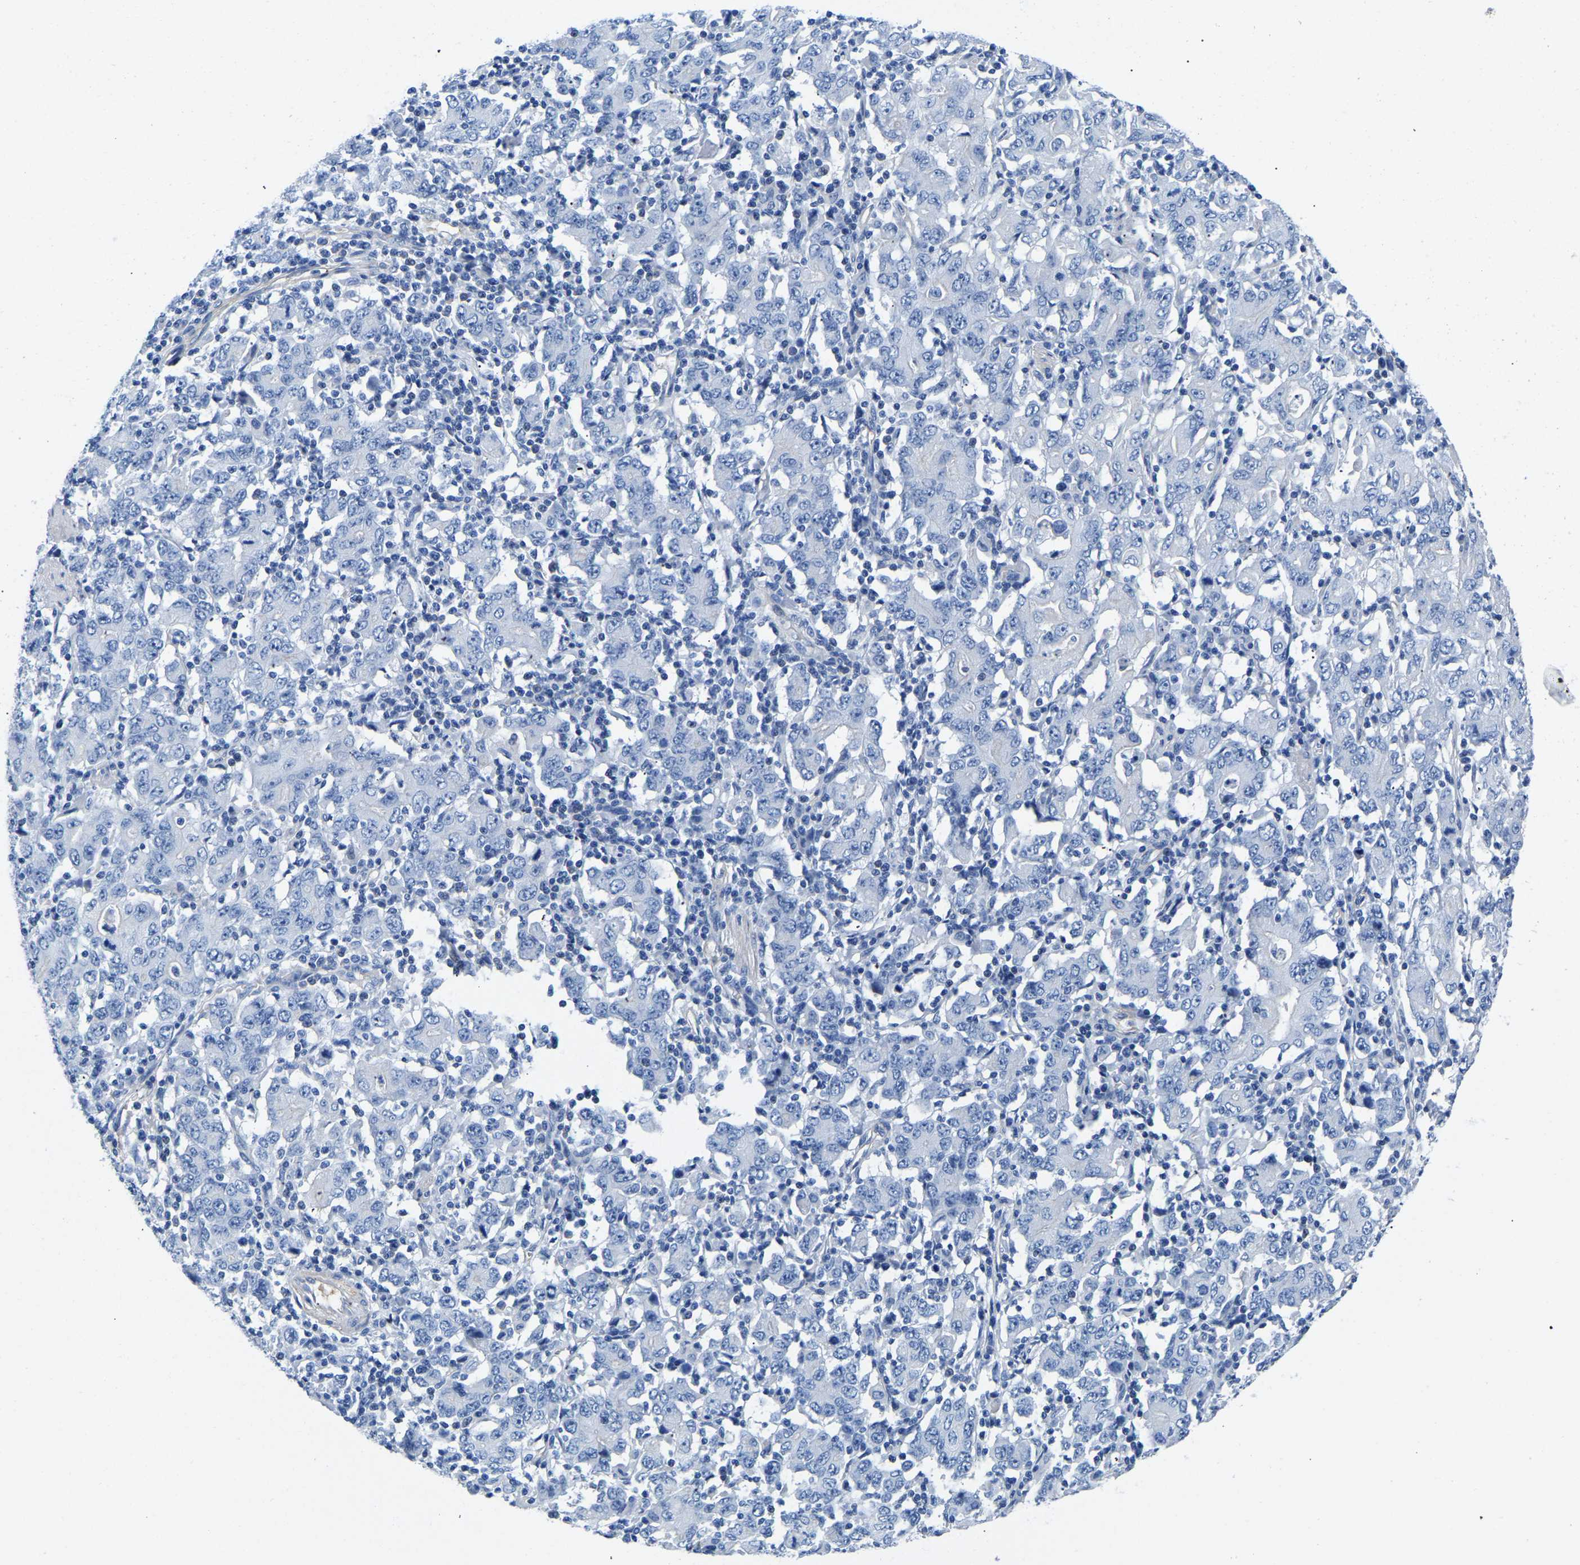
{"staining": {"intensity": "negative", "quantity": "none", "location": "none"}, "tissue": "stomach cancer", "cell_type": "Tumor cells", "image_type": "cancer", "snomed": [{"axis": "morphology", "description": "Adenocarcinoma, NOS"}, {"axis": "topography", "description": "Stomach, upper"}], "caption": "A histopathology image of stomach adenocarcinoma stained for a protein exhibits no brown staining in tumor cells. The staining is performed using DAB brown chromogen with nuclei counter-stained in using hematoxylin.", "gene": "UPK3A", "patient": {"sex": "male", "age": 69}}